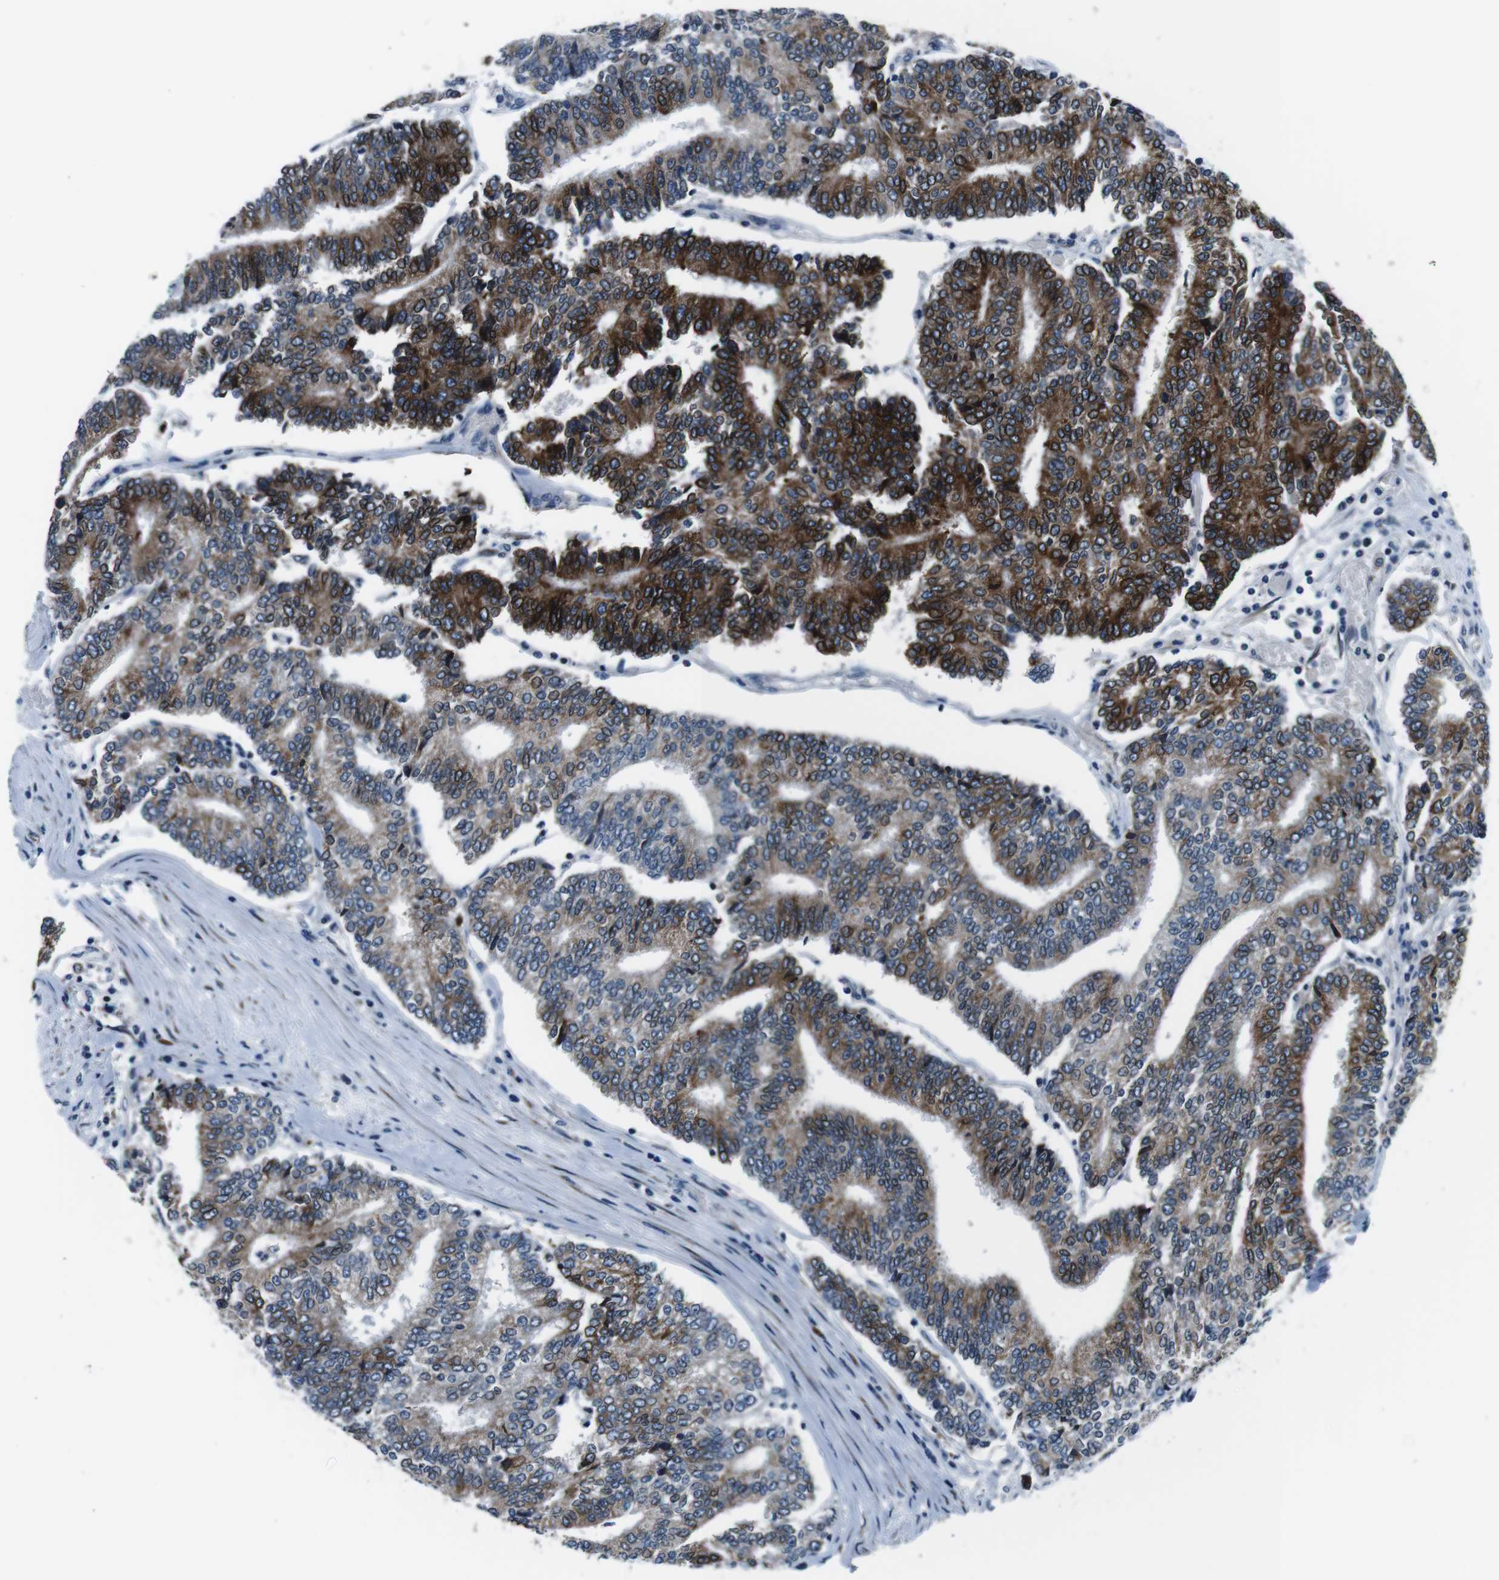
{"staining": {"intensity": "strong", "quantity": ">75%", "location": "cytoplasmic/membranous"}, "tissue": "prostate cancer", "cell_type": "Tumor cells", "image_type": "cancer", "snomed": [{"axis": "morphology", "description": "Normal tissue, NOS"}, {"axis": "morphology", "description": "Adenocarcinoma, High grade"}, {"axis": "topography", "description": "Prostate"}, {"axis": "topography", "description": "Seminal veicle"}], "caption": "IHC staining of prostate cancer (high-grade adenocarcinoma), which reveals high levels of strong cytoplasmic/membranous positivity in about >75% of tumor cells indicating strong cytoplasmic/membranous protein expression. The staining was performed using DAB (brown) for protein detection and nuclei were counterstained in hematoxylin (blue).", "gene": "NUCB2", "patient": {"sex": "male", "age": 55}}